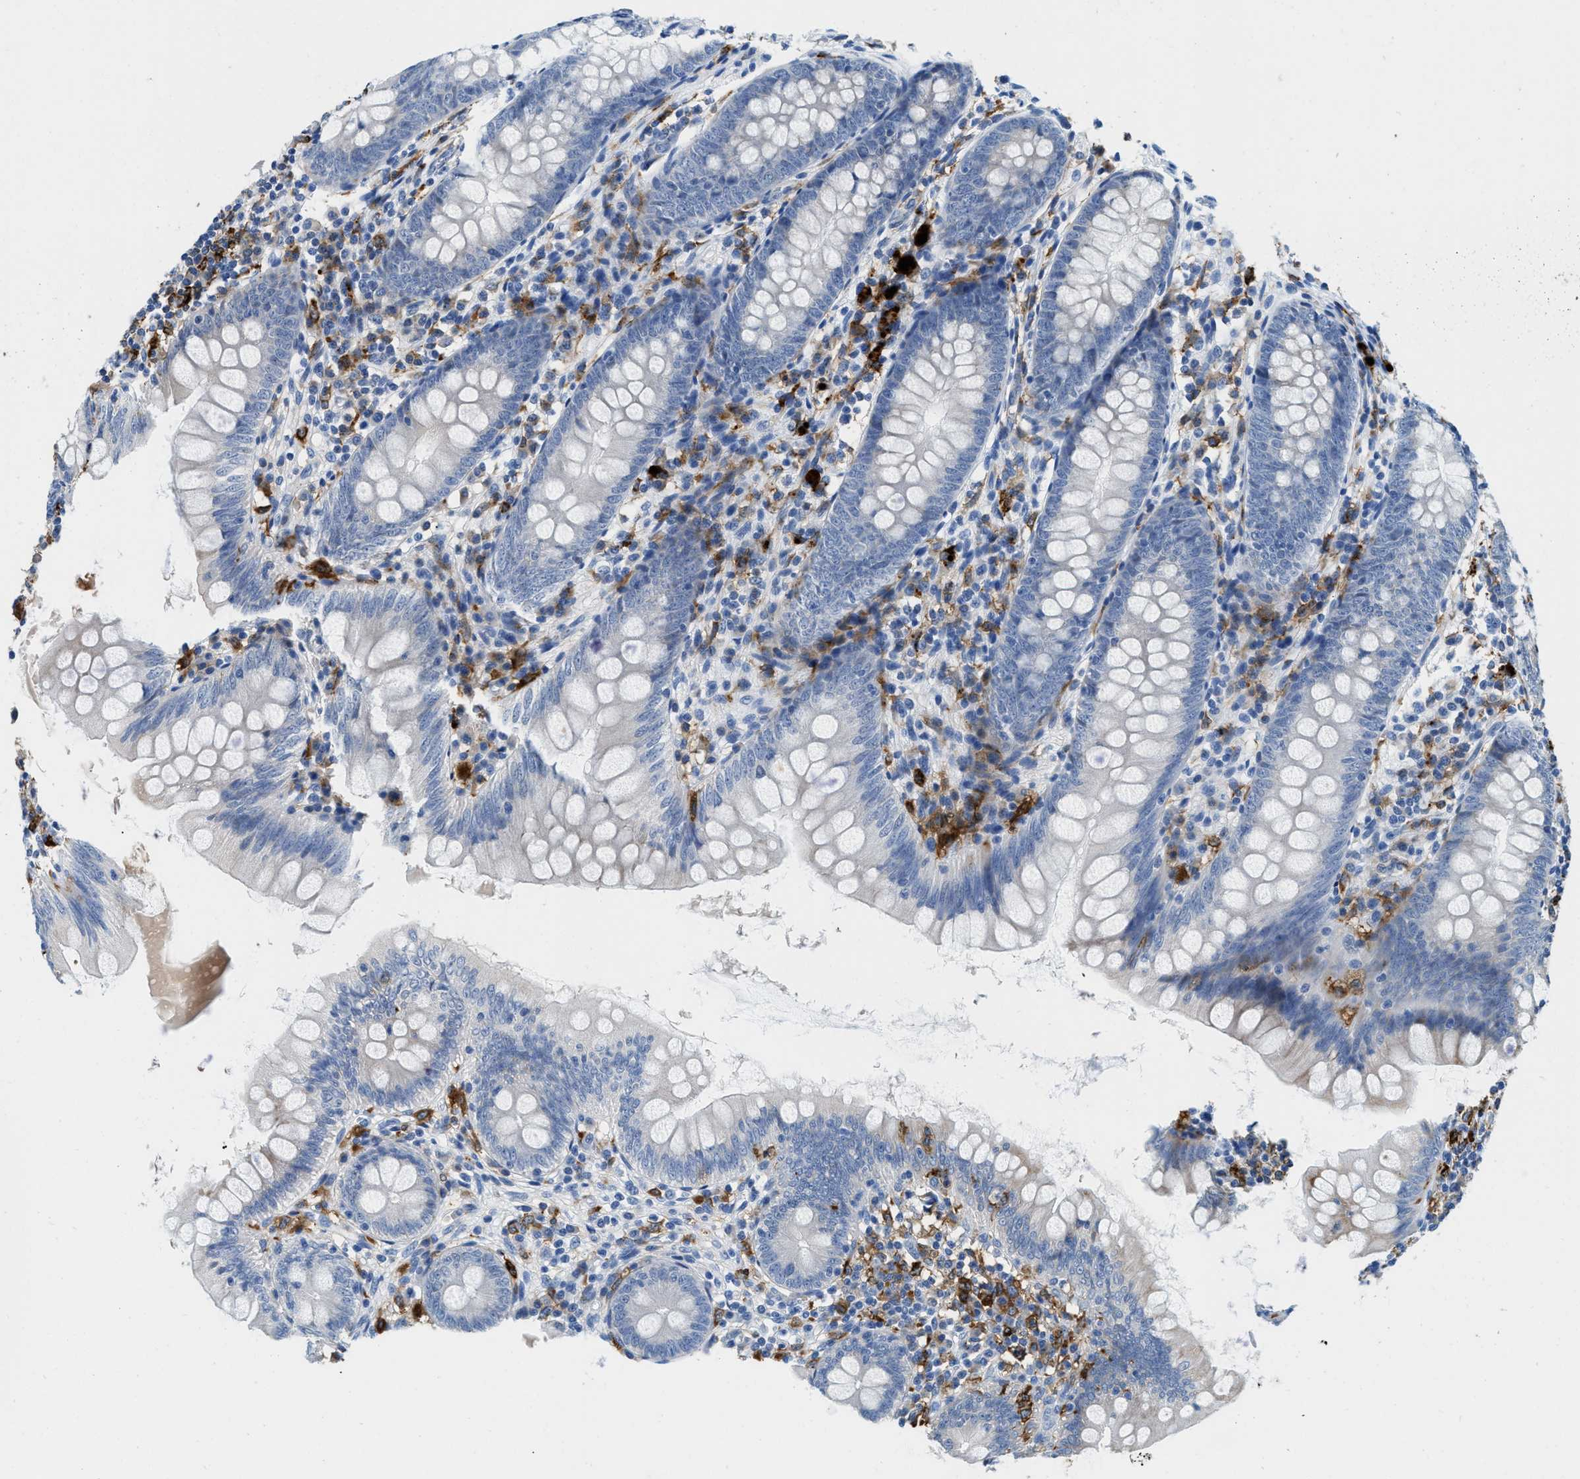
{"staining": {"intensity": "negative", "quantity": "none", "location": "none"}, "tissue": "appendix", "cell_type": "Glandular cells", "image_type": "normal", "snomed": [{"axis": "morphology", "description": "Normal tissue, NOS"}, {"axis": "topography", "description": "Appendix"}], "caption": "The photomicrograph demonstrates no staining of glandular cells in unremarkable appendix. (Brightfield microscopy of DAB IHC at high magnification).", "gene": "CD226", "patient": {"sex": "female", "age": 77}}